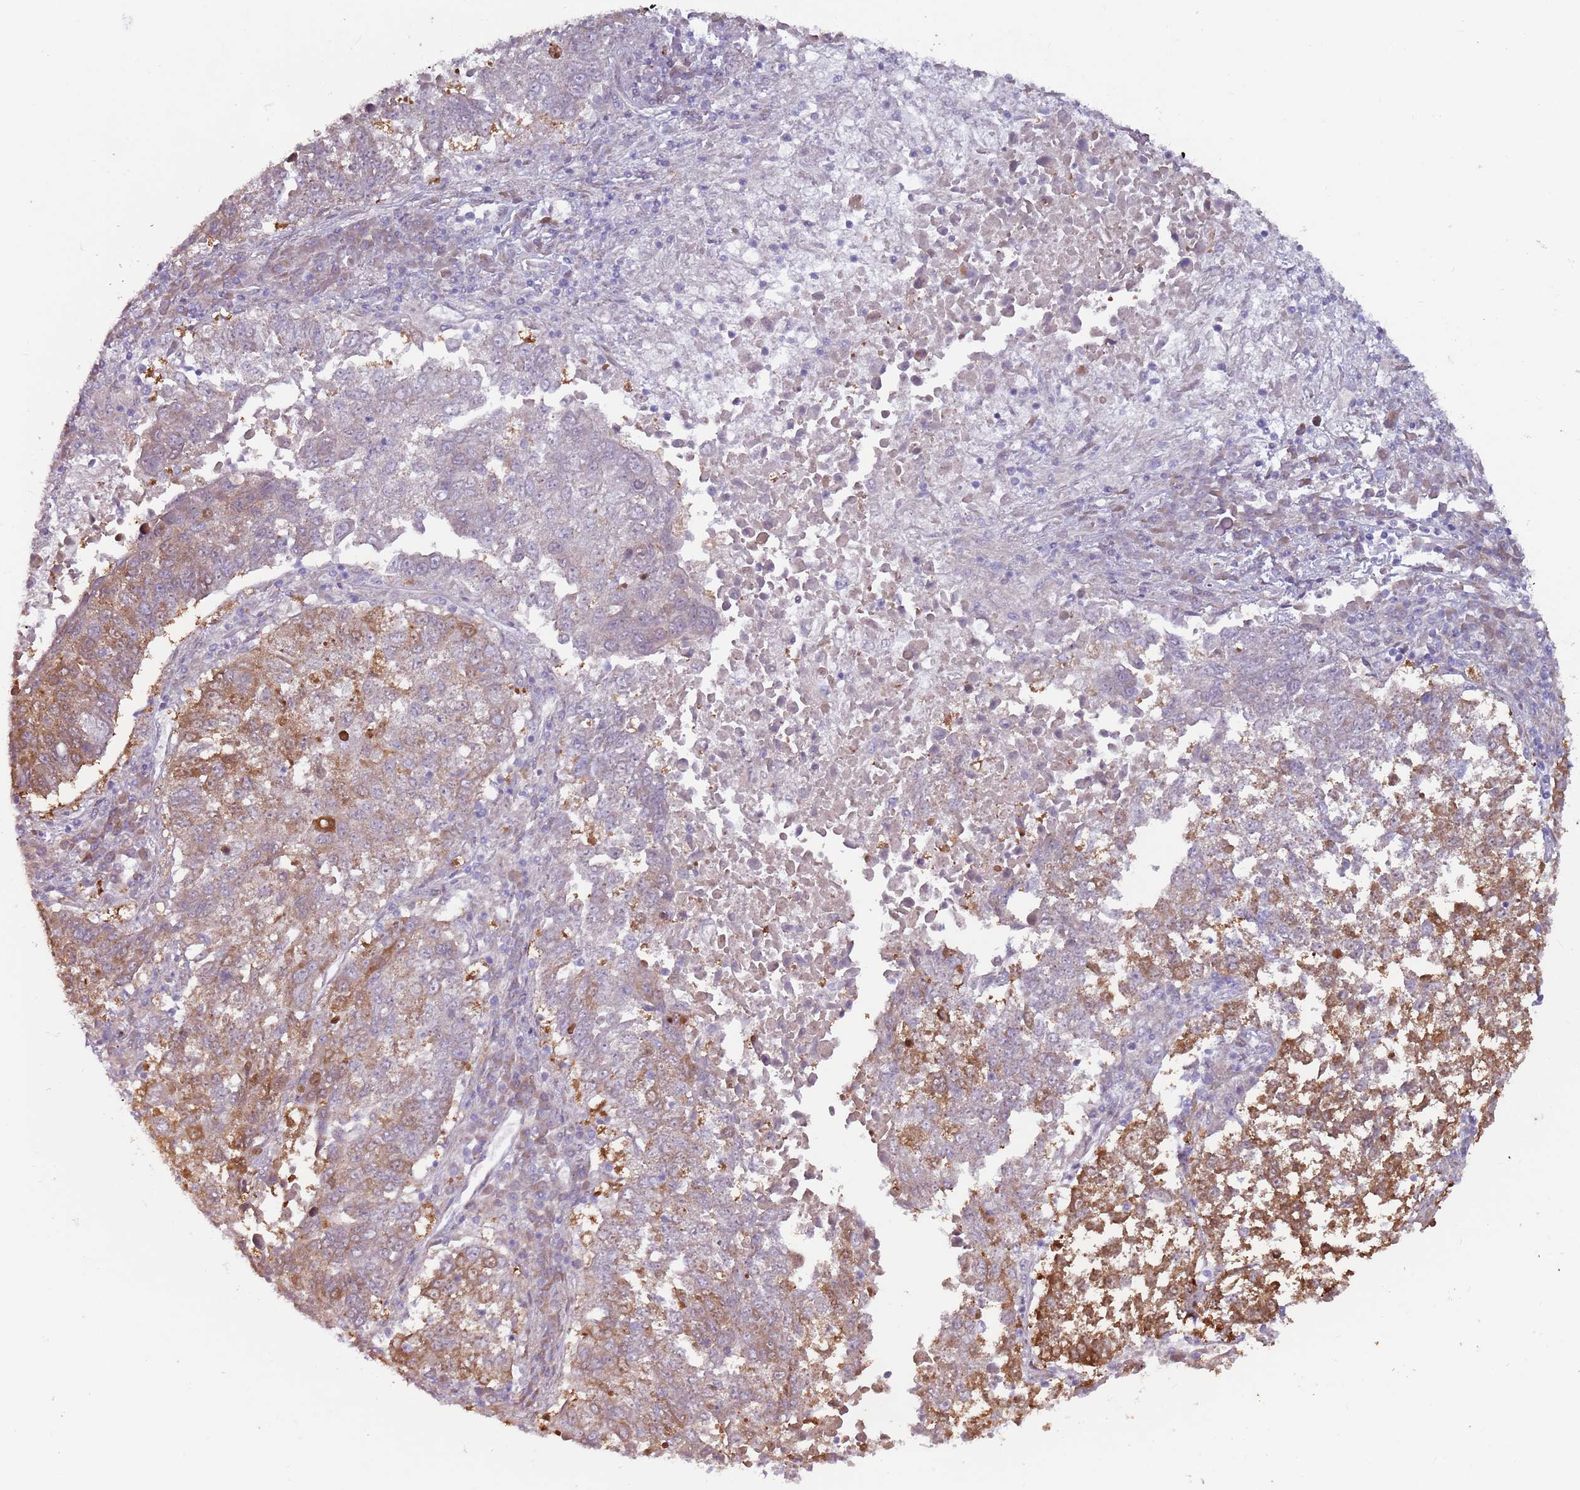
{"staining": {"intensity": "moderate", "quantity": "<25%", "location": "cytoplasmic/membranous"}, "tissue": "lung cancer", "cell_type": "Tumor cells", "image_type": "cancer", "snomed": [{"axis": "morphology", "description": "Squamous cell carcinoma, NOS"}, {"axis": "topography", "description": "Lung"}], "caption": "IHC histopathology image of human lung cancer stained for a protein (brown), which exhibits low levels of moderate cytoplasmic/membranous staining in approximately <25% of tumor cells.", "gene": "CCDC150", "patient": {"sex": "male", "age": 73}}